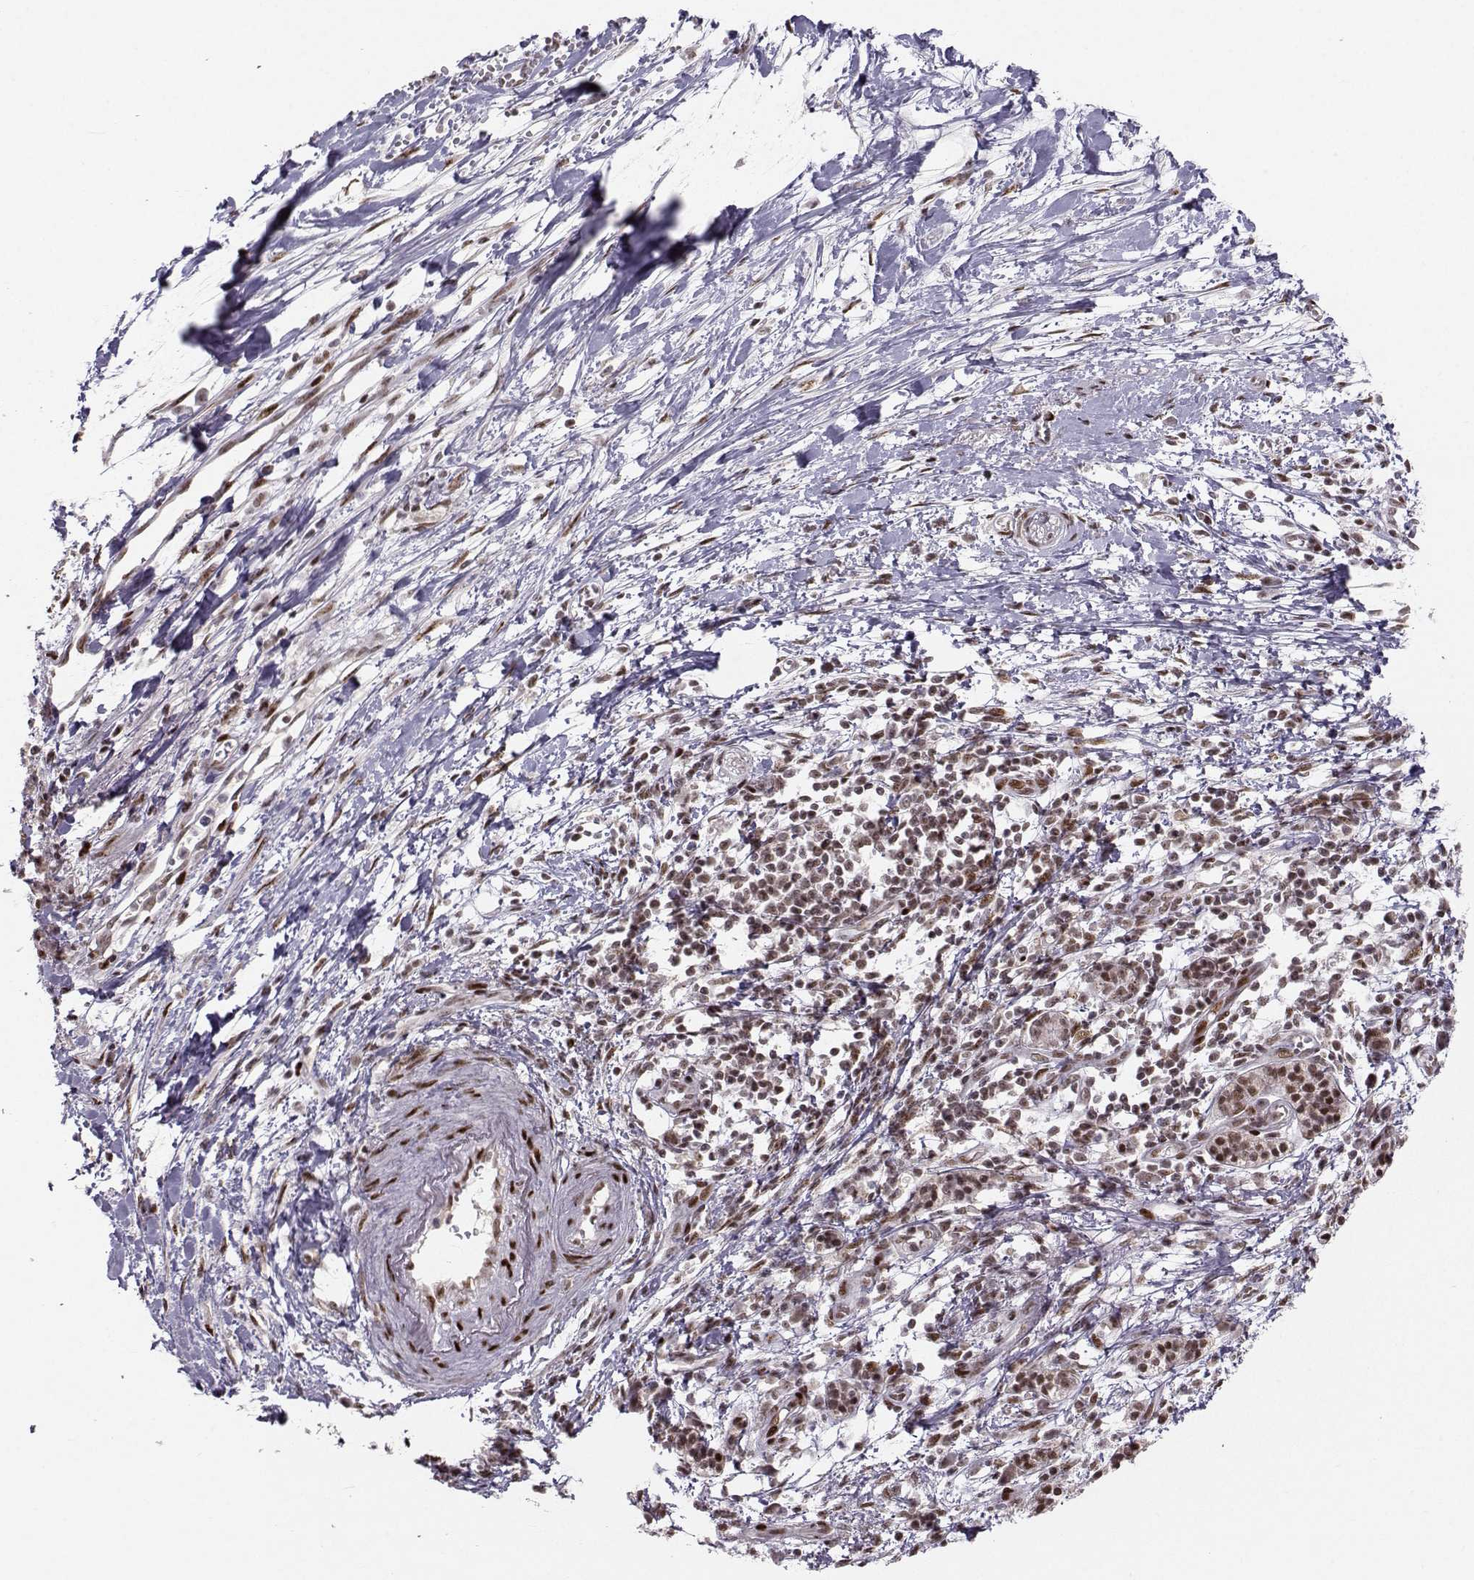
{"staining": {"intensity": "moderate", "quantity": "<25%", "location": "nuclear"}, "tissue": "pancreatic cancer", "cell_type": "Tumor cells", "image_type": "cancer", "snomed": [{"axis": "morphology", "description": "Normal tissue, NOS"}, {"axis": "morphology", "description": "Adenocarcinoma, NOS"}, {"axis": "topography", "description": "Lymph node"}, {"axis": "topography", "description": "Pancreas"}], "caption": "Pancreatic cancer stained with immunohistochemistry displays moderate nuclear positivity in about <25% of tumor cells. The staining is performed using DAB brown chromogen to label protein expression. The nuclei are counter-stained blue using hematoxylin.", "gene": "SNAPC2", "patient": {"sex": "female", "age": 58}}